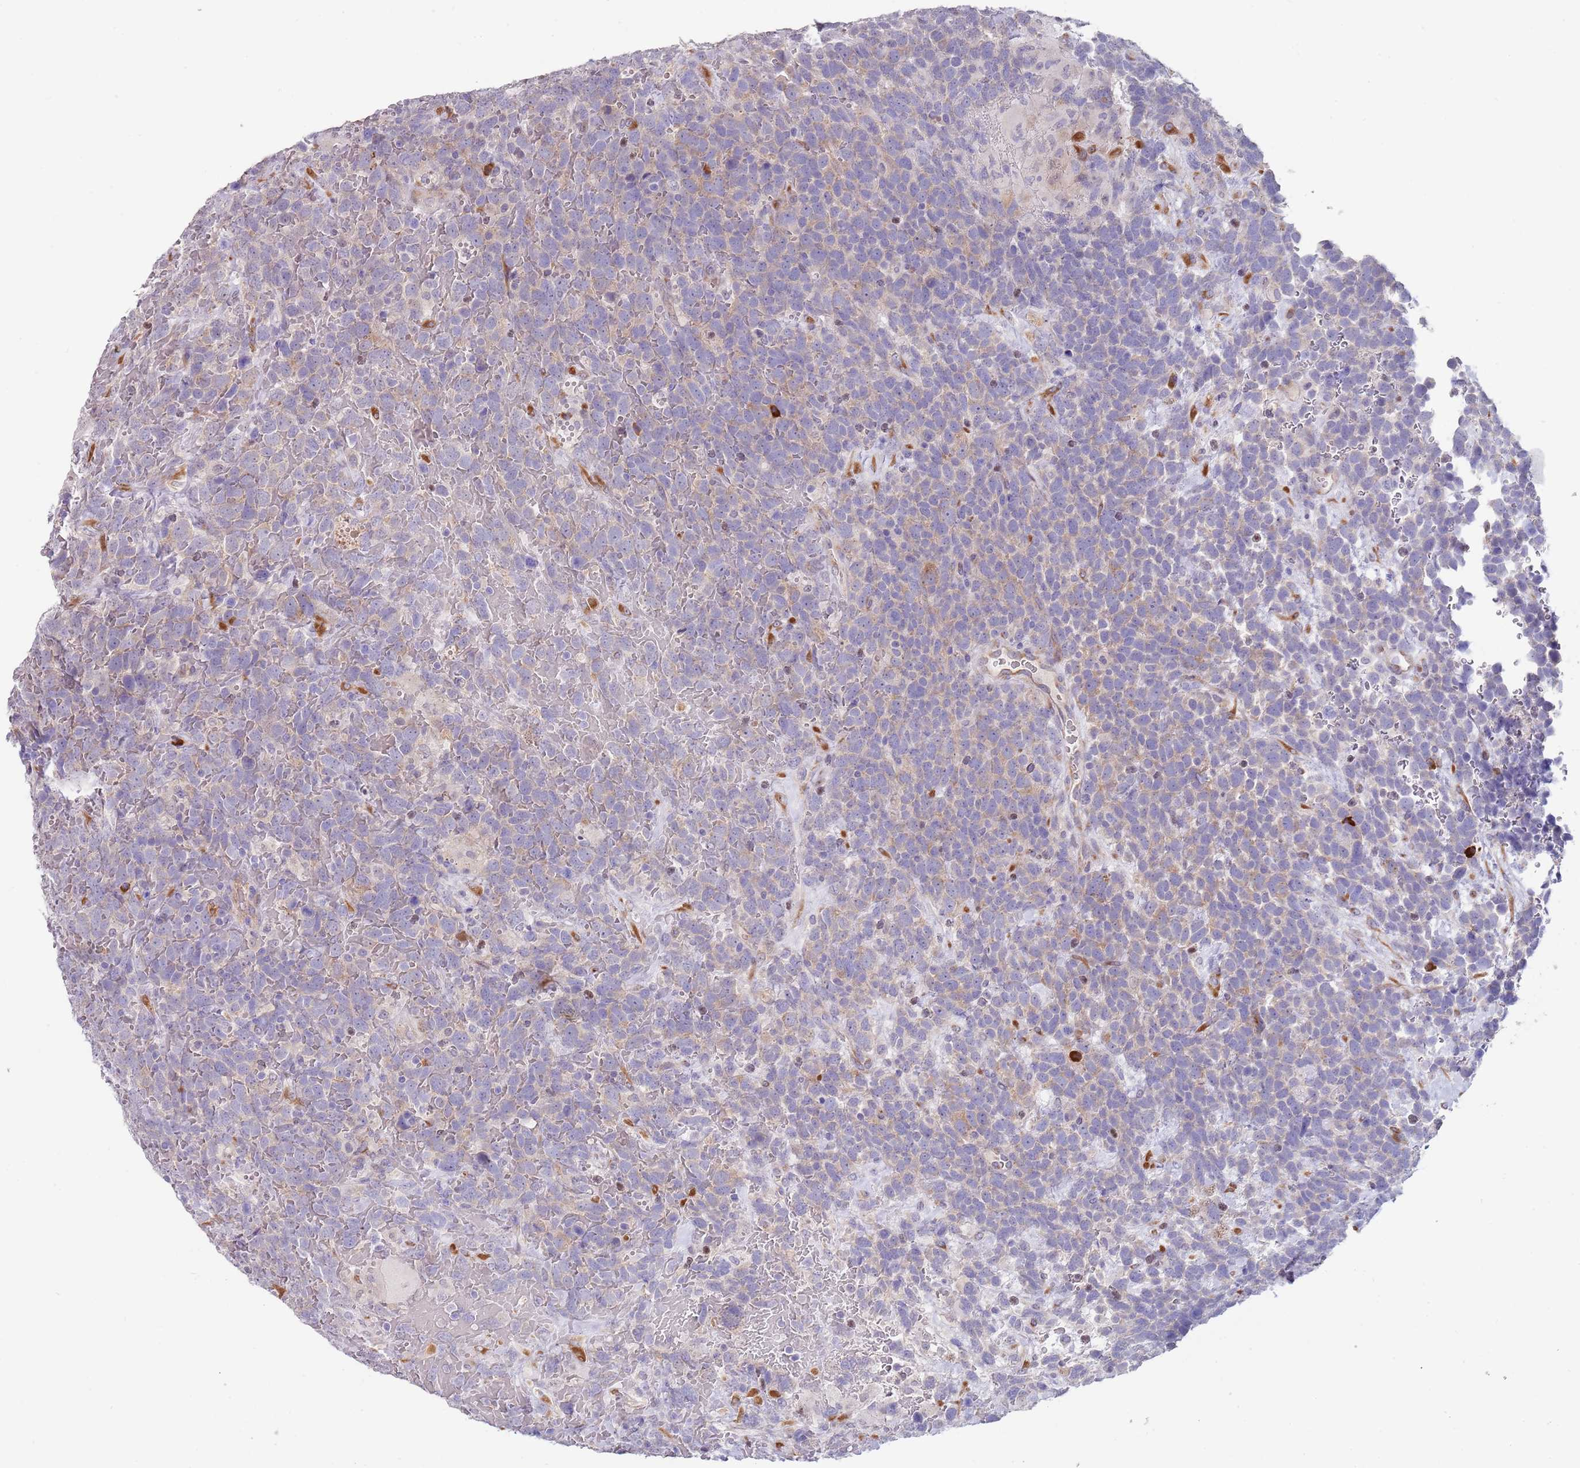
{"staining": {"intensity": "weak", "quantity": "<25%", "location": "cytoplasmic/membranous"}, "tissue": "urothelial cancer", "cell_type": "Tumor cells", "image_type": "cancer", "snomed": [{"axis": "morphology", "description": "Urothelial carcinoma, High grade"}, {"axis": "topography", "description": "Urinary bladder"}], "caption": "IHC photomicrograph of neoplastic tissue: urothelial cancer stained with DAB reveals no significant protein expression in tumor cells.", "gene": "TNRC6C", "patient": {"sex": "female", "age": 82}}